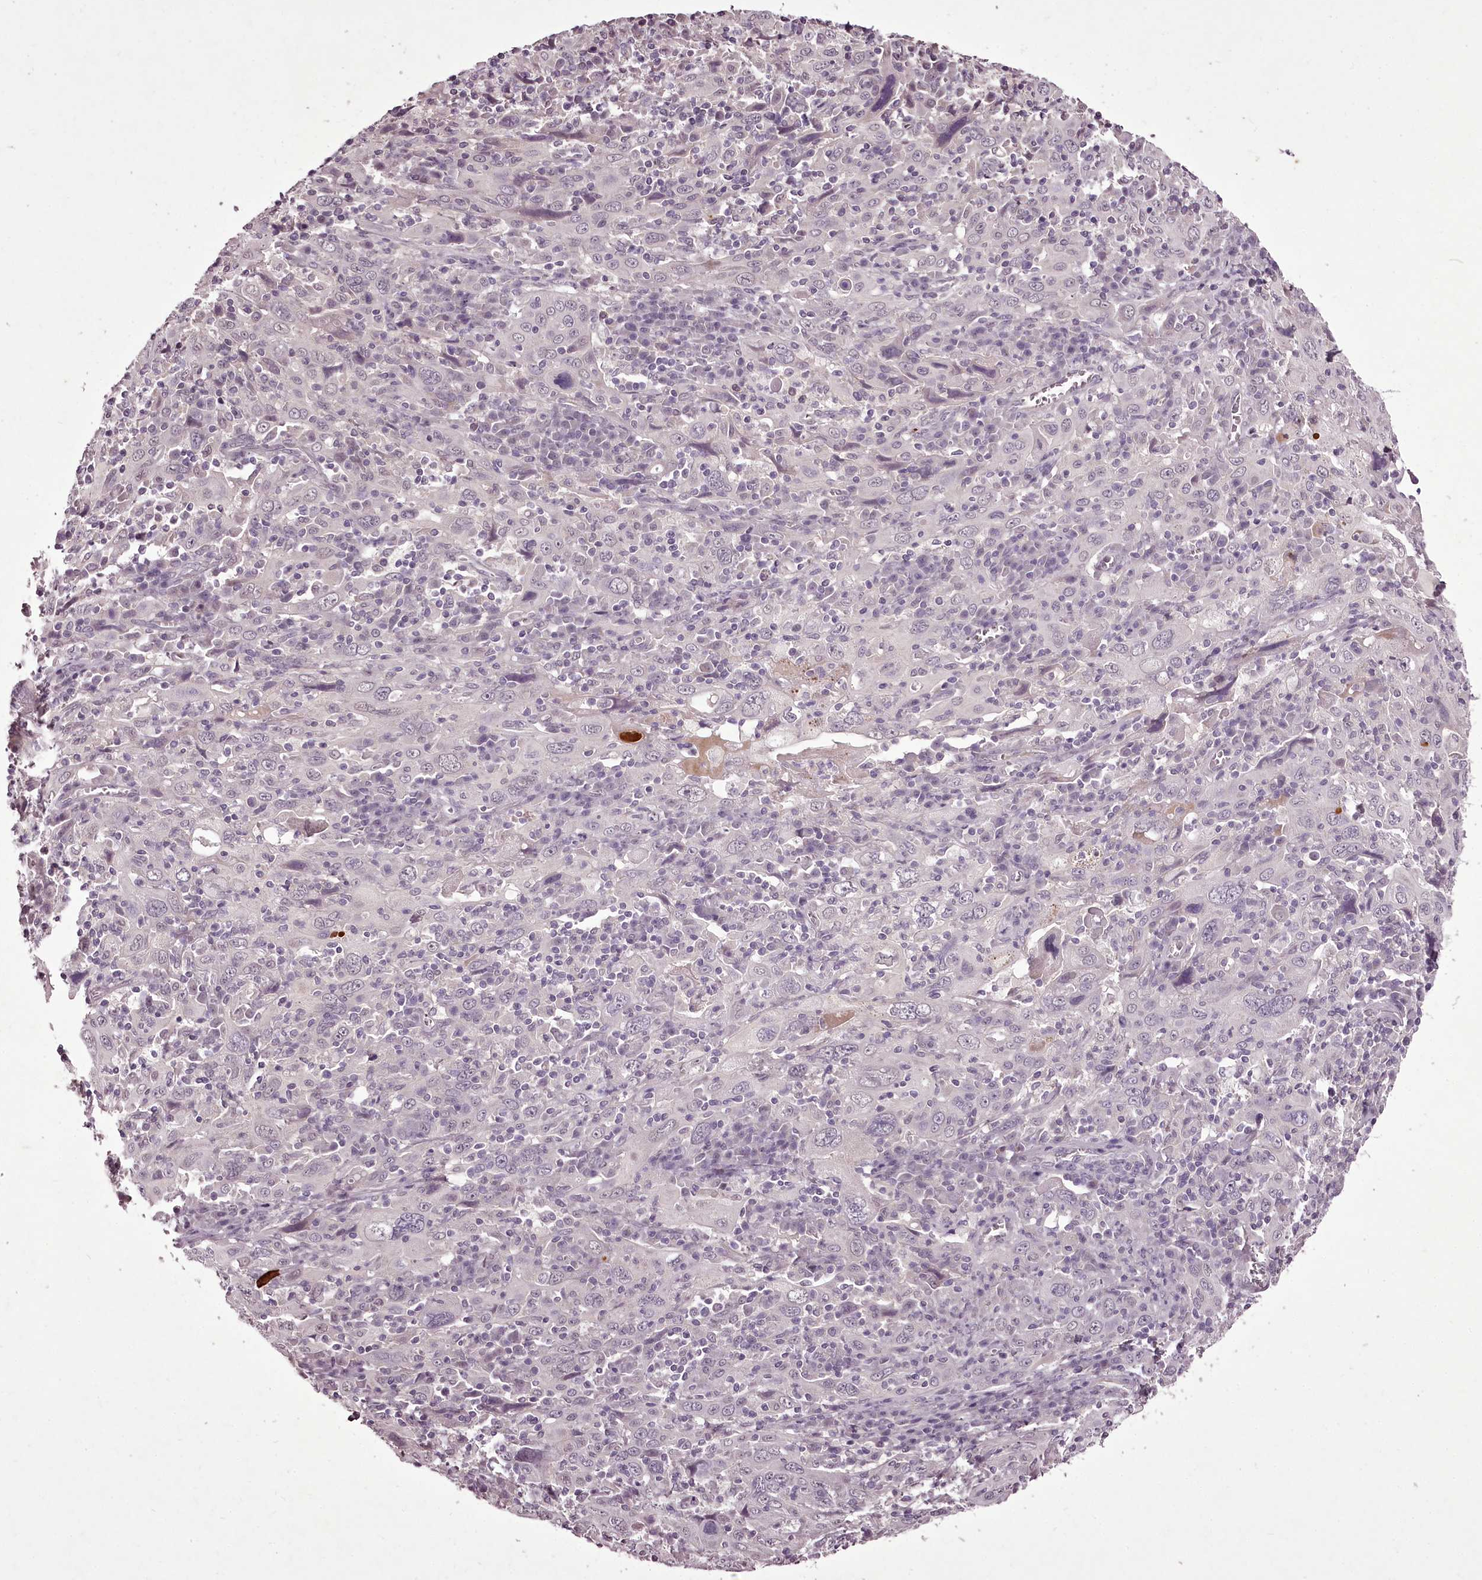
{"staining": {"intensity": "negative", "quantity": "none", "location": "none"}, "tissue": "cervical cancer", "cell_type": "Tumor cells", "image_type": "cancer", "snomed": [{"axis": "morphology", "description": "Squamous cell carcinoma, NOS"}, {"axis": "topography", "description": "Cervix"}], "caption": "Protein analysis of squamous cell carcinoma (cervical) exhibits no significant positivity in tumor cells.", "gene": "C1orf56", "patient": {"sex": "female", "age": 46}}